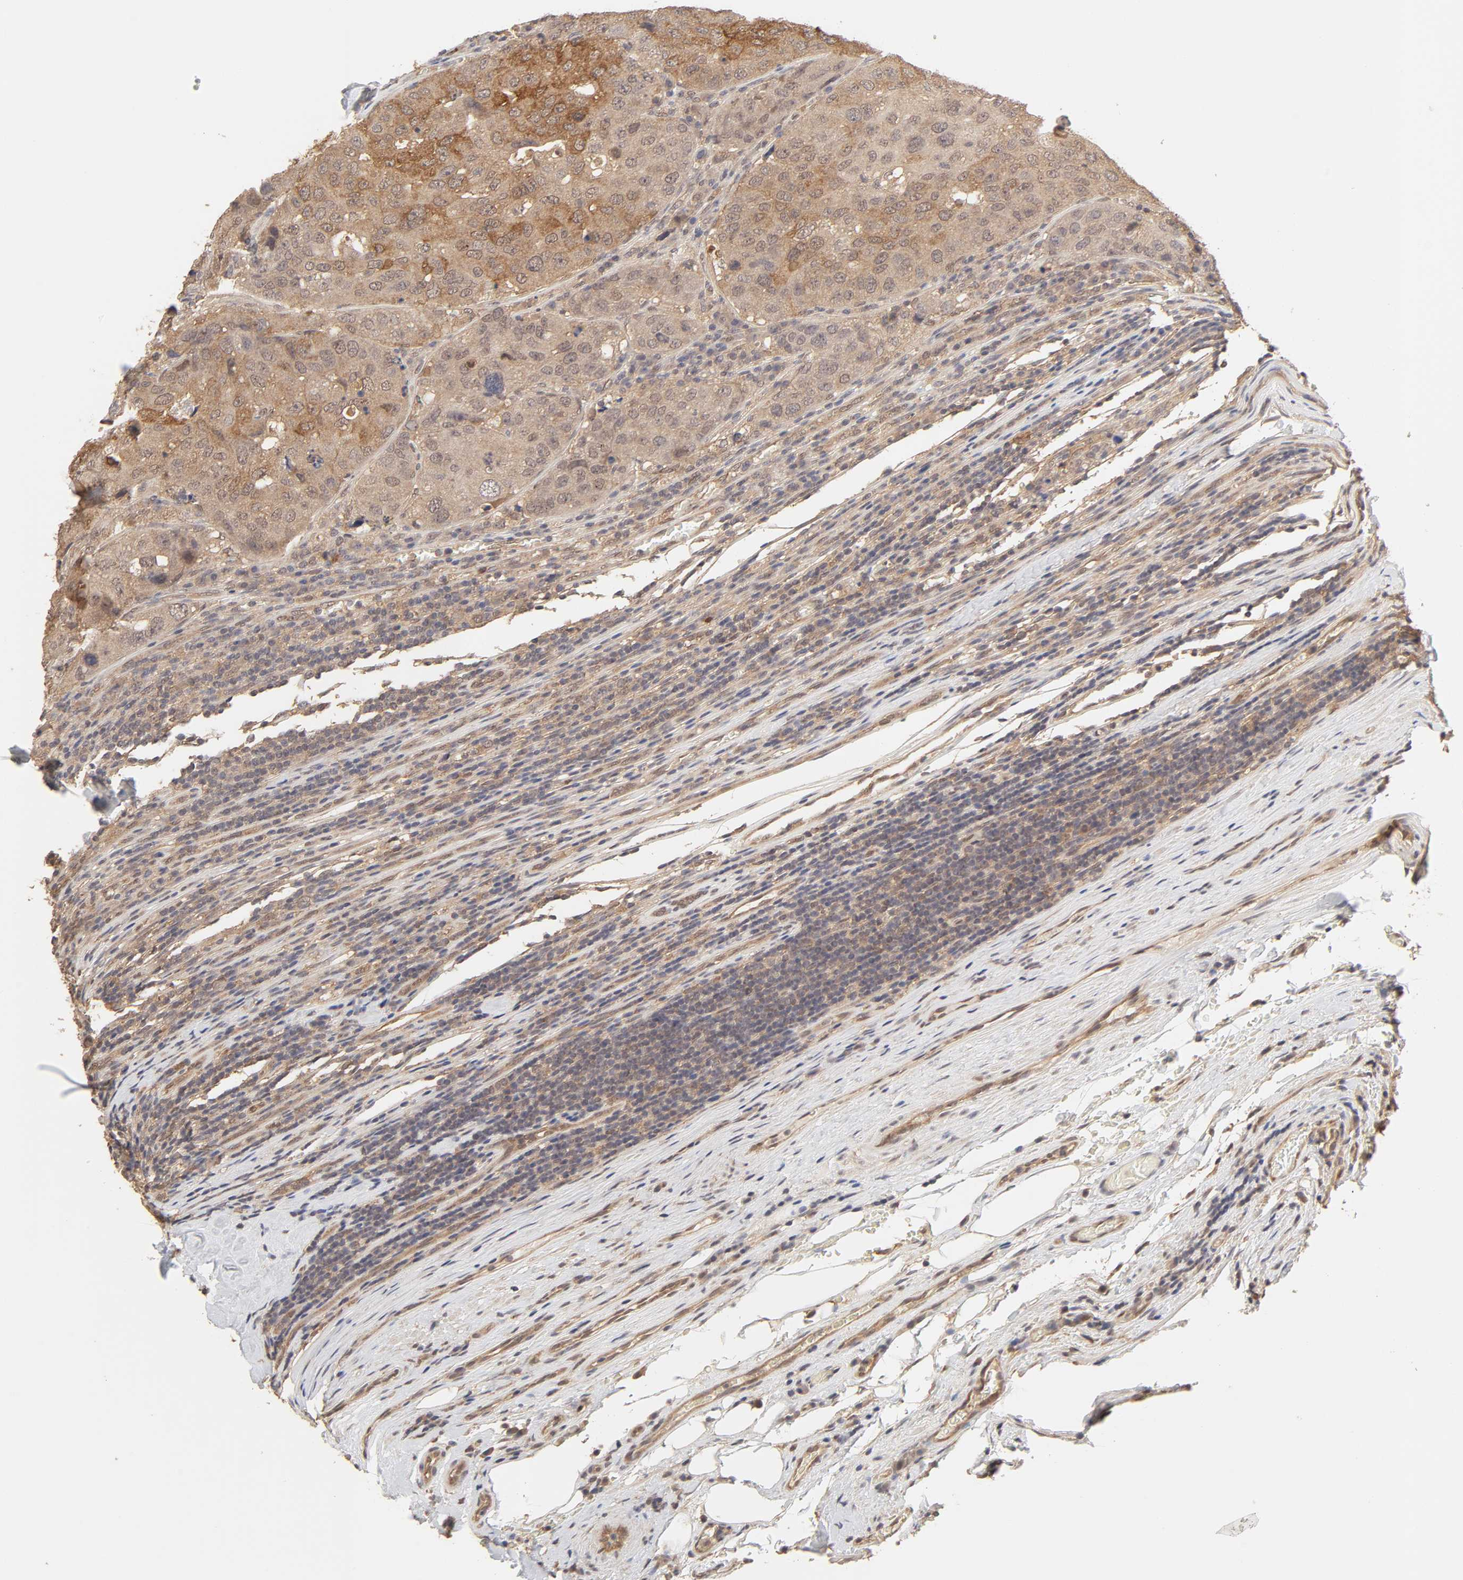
{"staining": {"intensity": "moderate", "quantity": ">75%", "location": "cytoplasmic/membranous"}, "tissue": "urothelial cancer", "cell_type": "Tumor cells", "image_type": "cancer", "snomed": [{"axis": "morphology", "description": "Urothelial carcinoma, High grade"}, {"axis": "topography", "description": "Lymph node"}, {"axis": "topography", "description": "Urinary bladder"}], "caption": "High-grade urothelial carcinoma stained with a protein marker reveals moderate staining in tumor cells.", "gene": "MAPK1", "patient": {"sex": "male", "age": 51}}